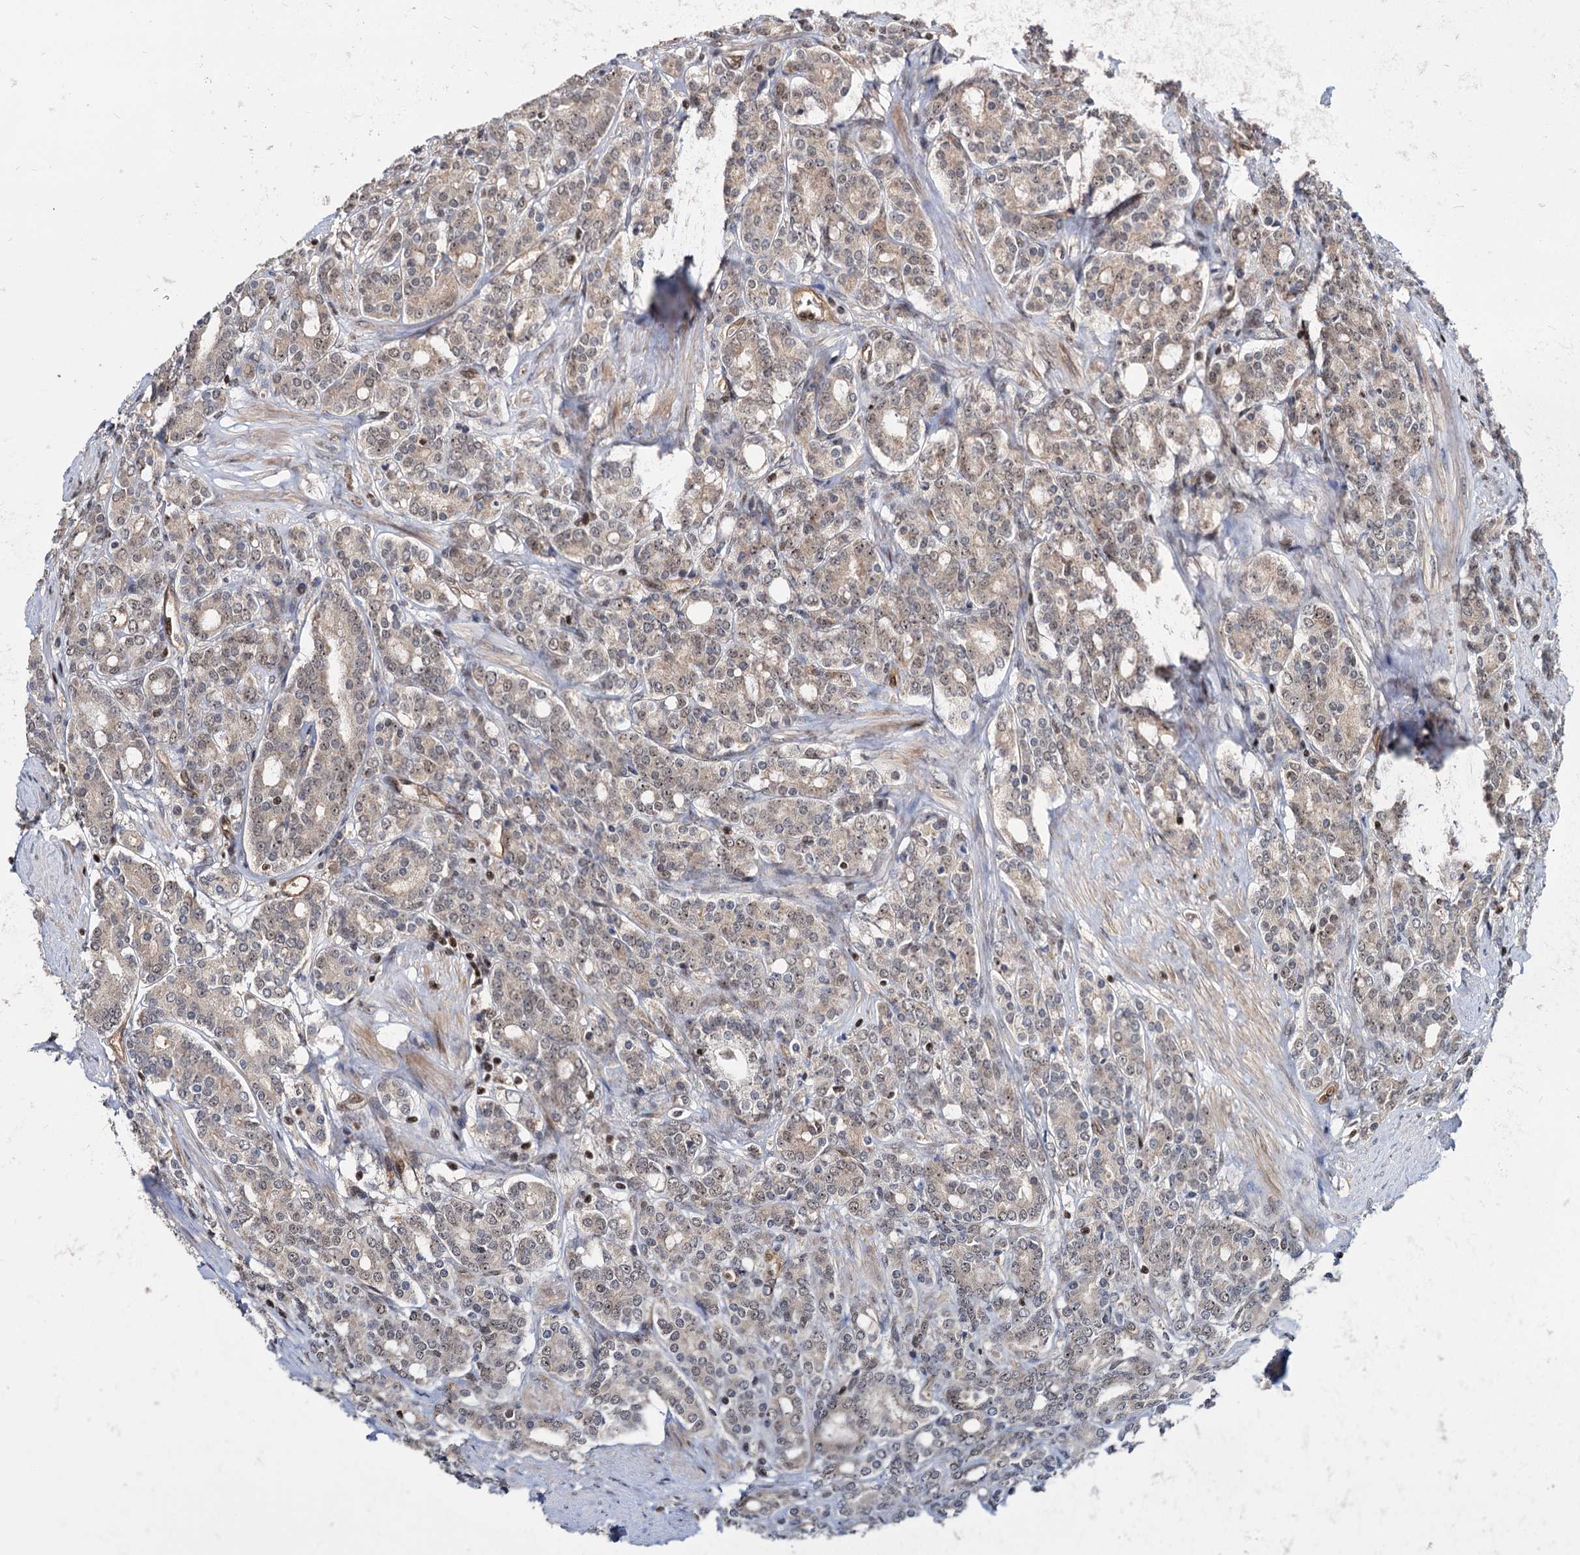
{"staining": {"intensity": "moderate", "quantity": "25%-75%", "location": "nuclear"}, "tissue": "prostate cancer", "cell_type": "Tumor cells", "image_type": "cancer", "snomed": [{"axis": "morphology", "description": "Adenocarcinoma, High grade"}, {"axis": "topography", "description": "Prostate"}], "caption": "A micrograph showing moderate nuclear staining in approximately 25%-75% of tumor cells in adenocarcinoma (high-grade) (prostate), as visualized by brown immunohistochemical staining.", "gene": "UBLCP1", "patient": {"sex": "male", "age": 62}}